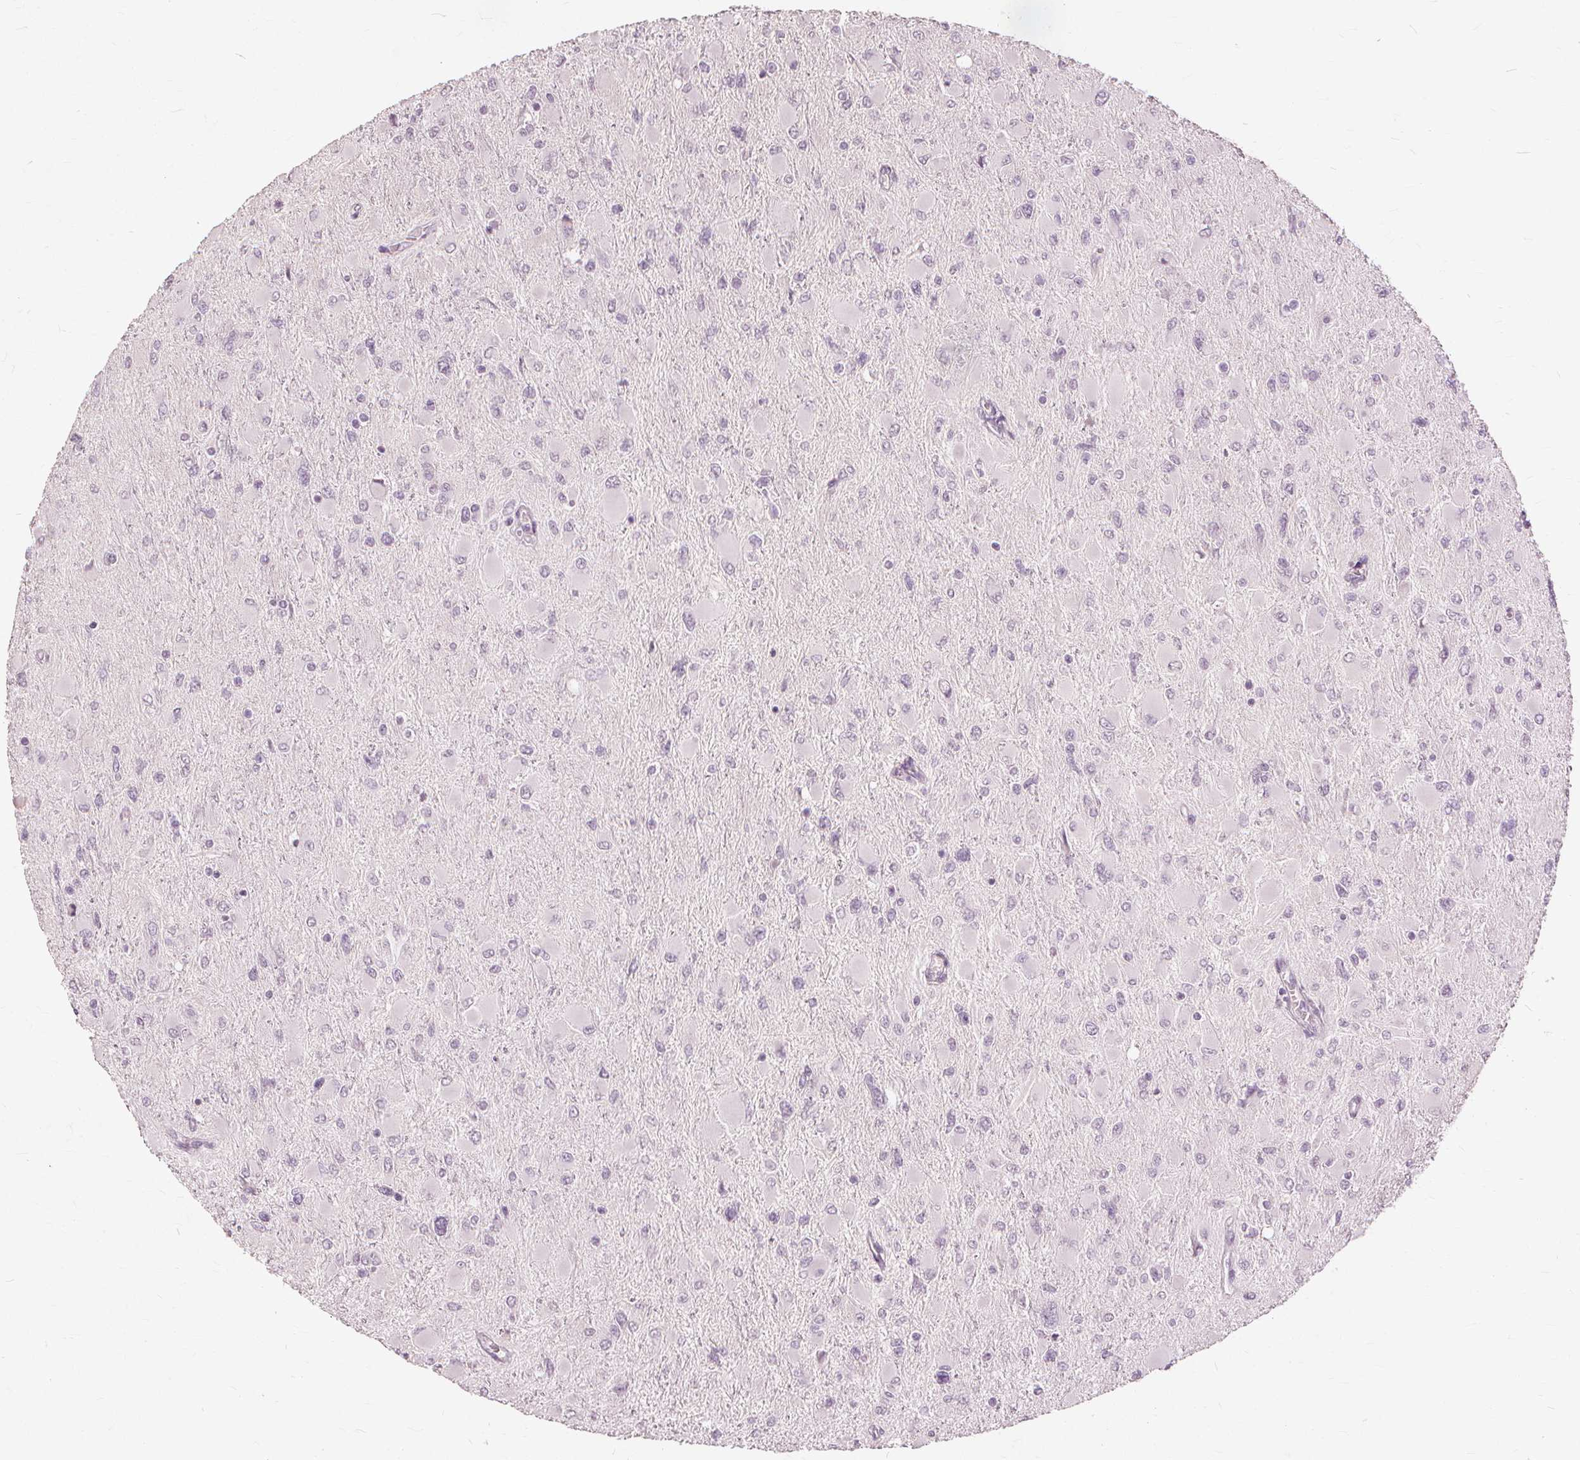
{"staining": {"intensity": "negative", "quantity": "none", "location": "none"}, "tissue": "glioma", "cell_type": "Tumor cells", "image_type": "cancer", "snomed": [{"axis": "morphology", "description": "Glioma, malignant, High grade"}, {"axis": "topography", "description": "Cerebral cortex"}], "caption": "Immunohistochemistry micrograph of neoplastic tissue: malignant glioma (high-grade) stained with DAB (3,3'-diaminobenzidine) displays no significant protein positivity in tumor cells. The staining is performed using DAB (3,3'-diaminobenzidine) brown chromogen with nuclei counter-stained in using hematoxylin.", "gene": "SFTPD", "patient": {"sex": "female", "age": 36}}